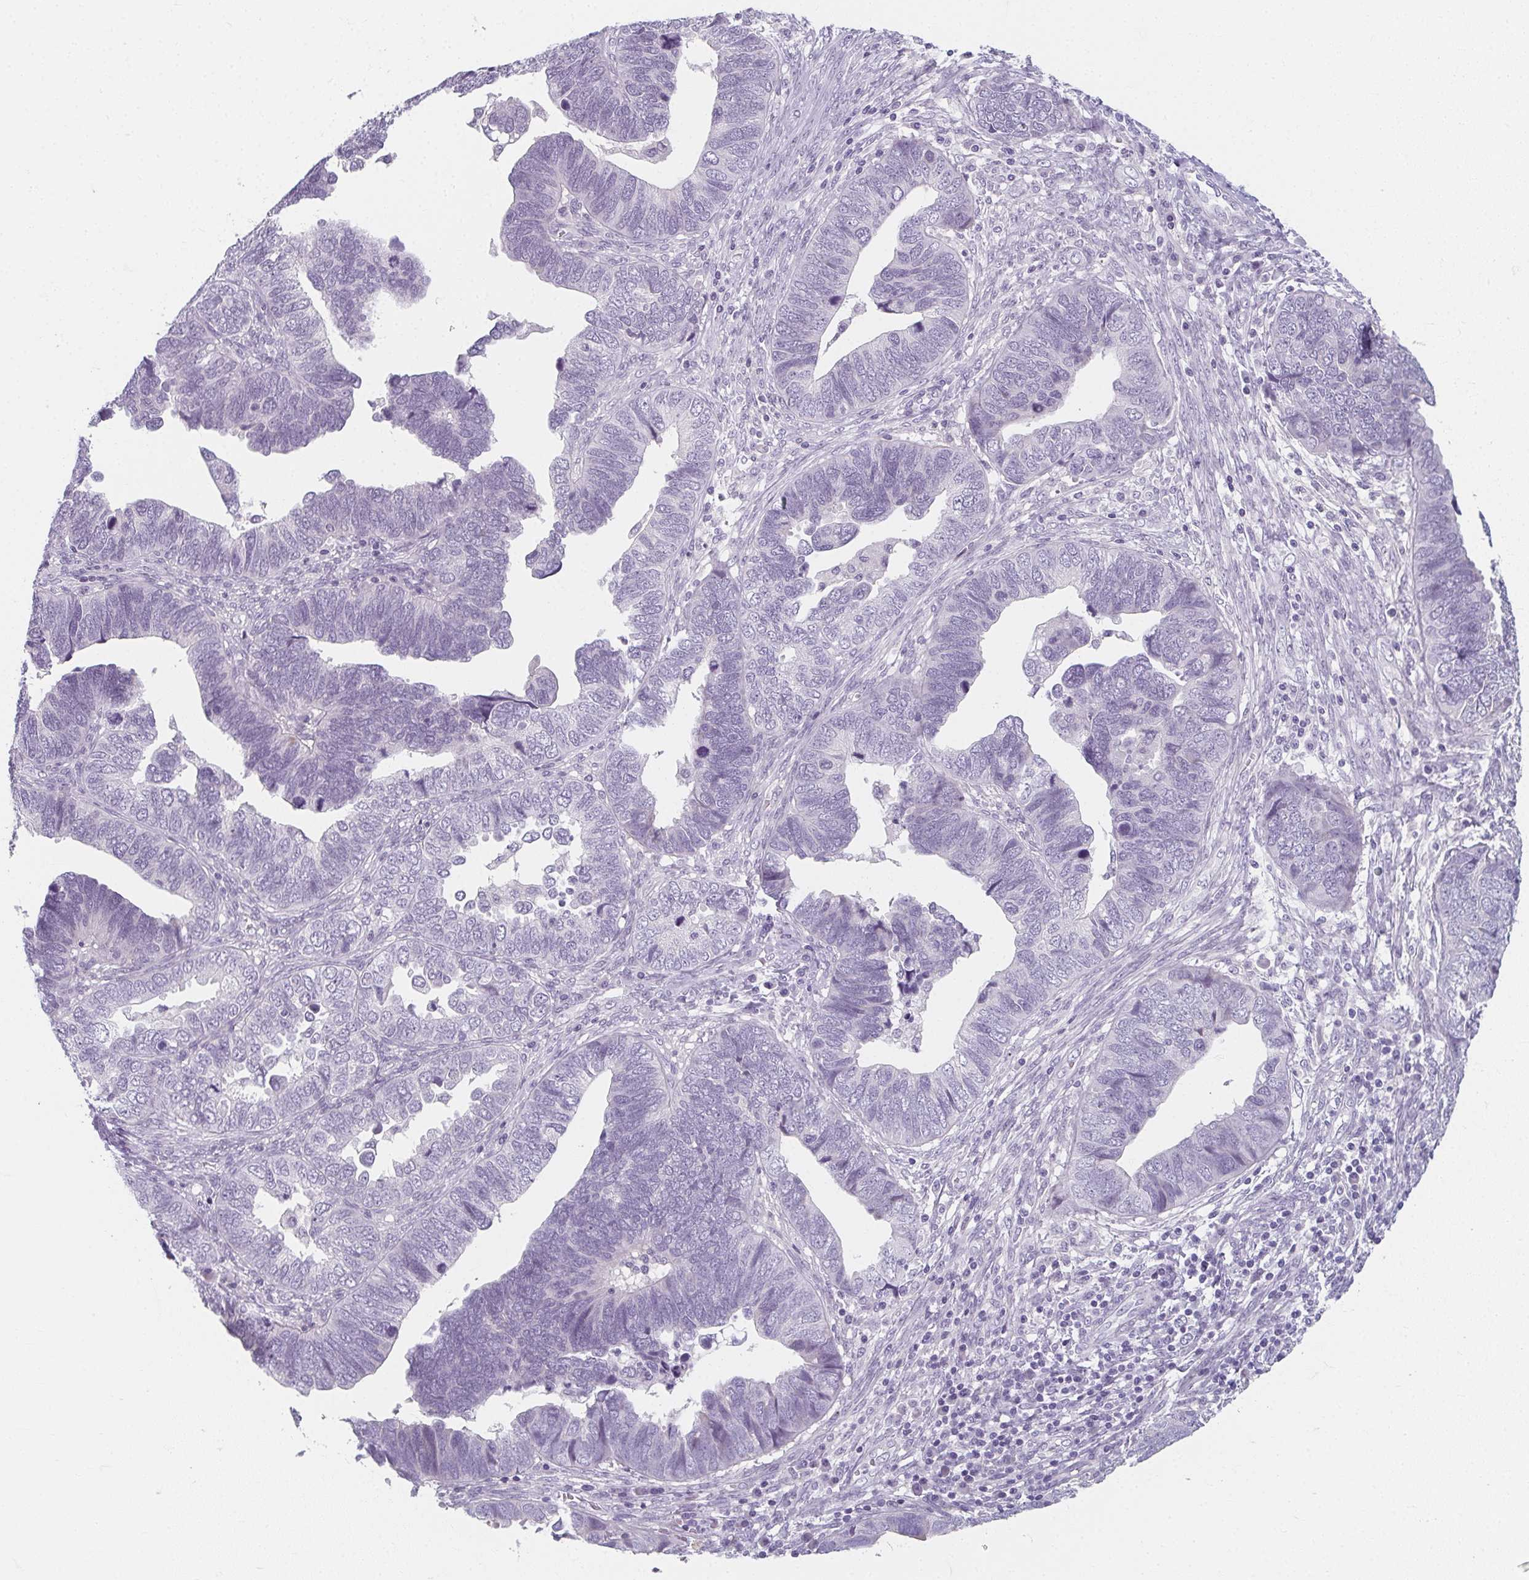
{"staining": {"intensity": "negative", "quantity": "none", "location": "none"}, "tissue": "endometrial cancer", "cell_type": "Tumor cells", "image_type": "cancer", "snomed": [{"axis": "morphology", "description": "Adenocarcinoma, NOS"}, {"axis": "topography", "description": "Endometrium"}], "caption": "Tumor cells are negative for protein expression in human endometrial cancer (adenocarcinoma). (DAB (3,3'-diaminobenzidine) immunohistochemistry (IHC) with hematoxylin counter stain).", "gene": "CAMKV", "patient": {"sex": "female", "age": 79}}